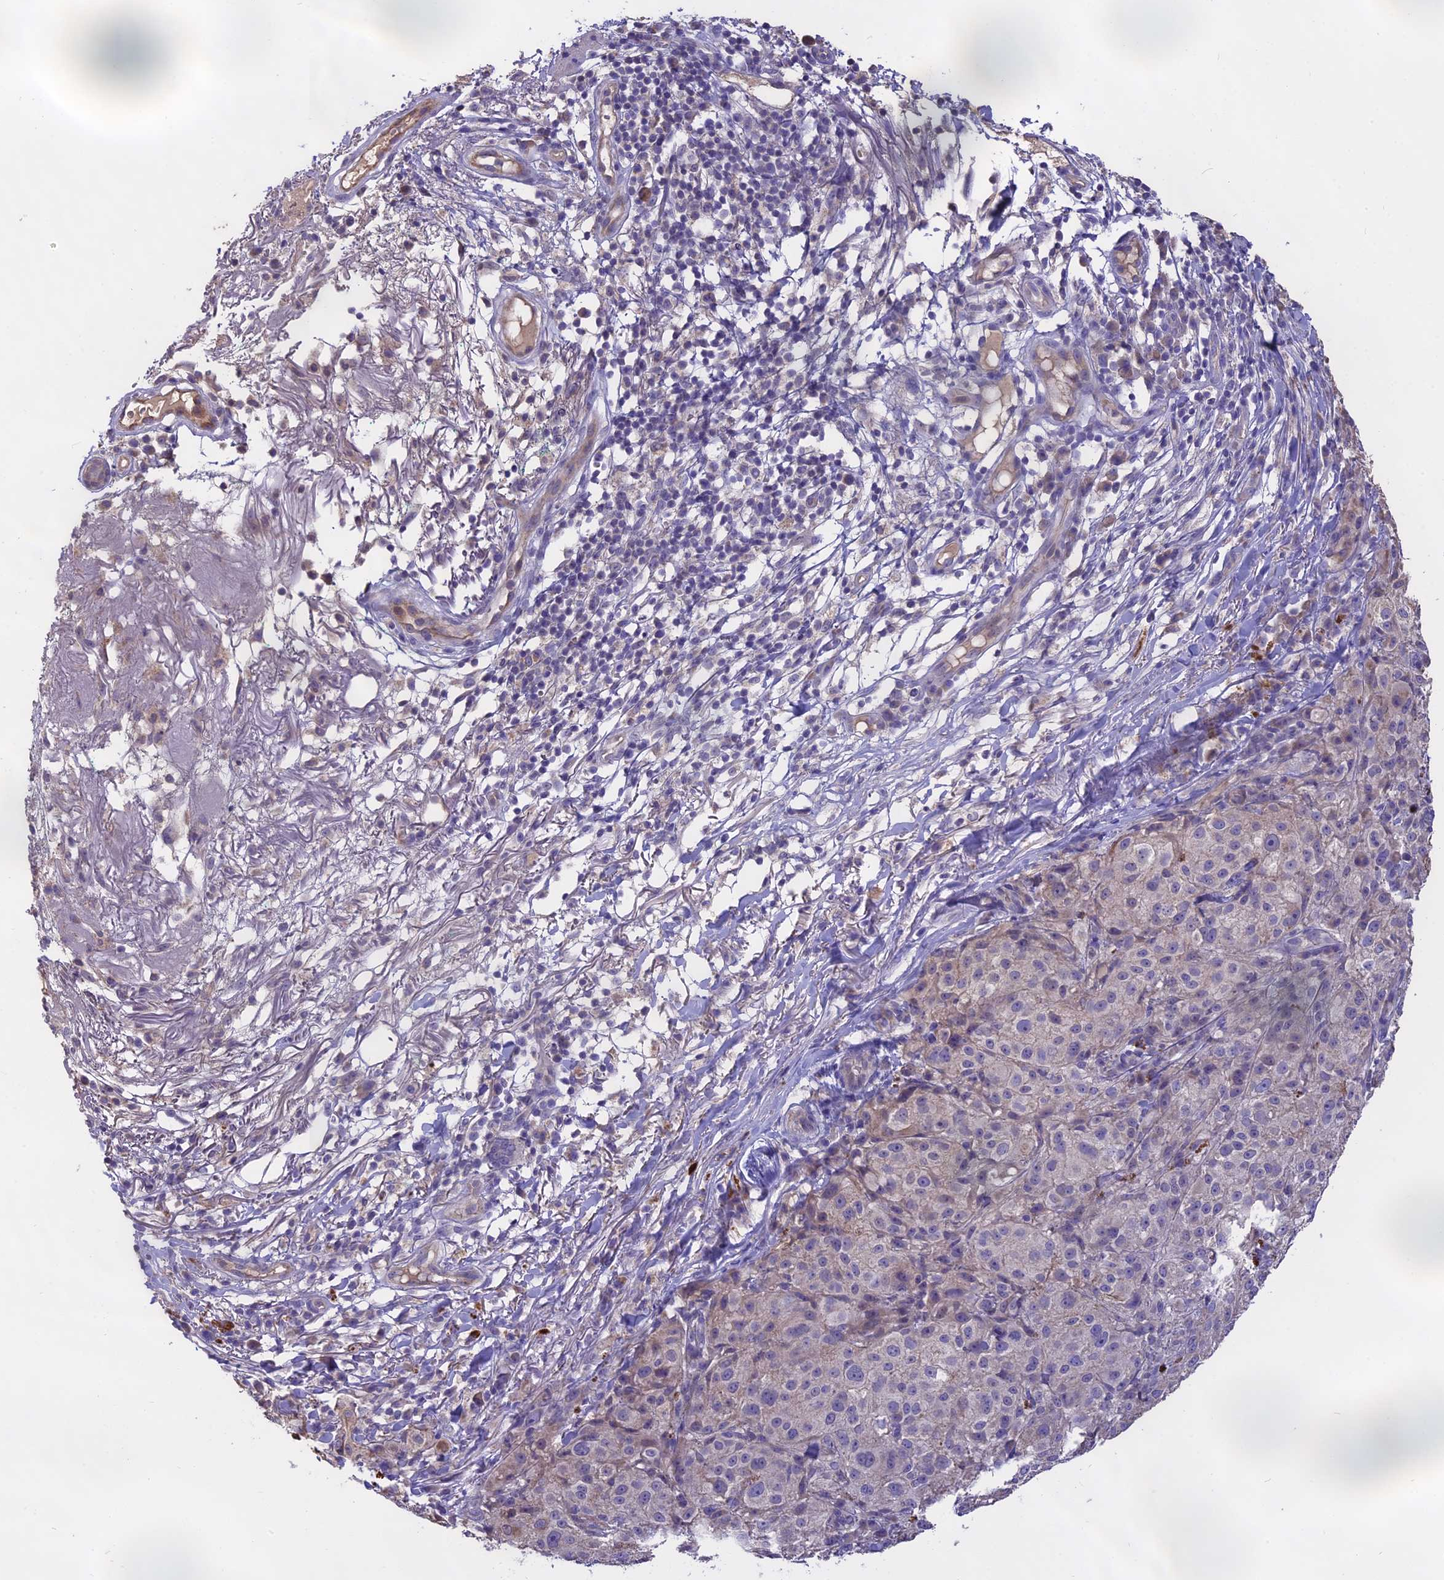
{"staining": {"intensity": "negative", "quantity": "none", "location": "none"}, "tissue": "melanoma", "cell_type": "Tumor cells", "image_type": "cancer", "snomed": [{"axis": "morphology", "description": "Necrosis, NOS"}, {"axis": "morphology", "description": "Malignant melanoma, NOS"}, {"axis": "topography", "description": "Skin"}], "caption": "Immunohistochemistry image of human melanoma stained for a protein (brown), which reveals no staining in tumor cells.", "gene": "WFDC2", "patient": {"sex": "female", "age": 87}}